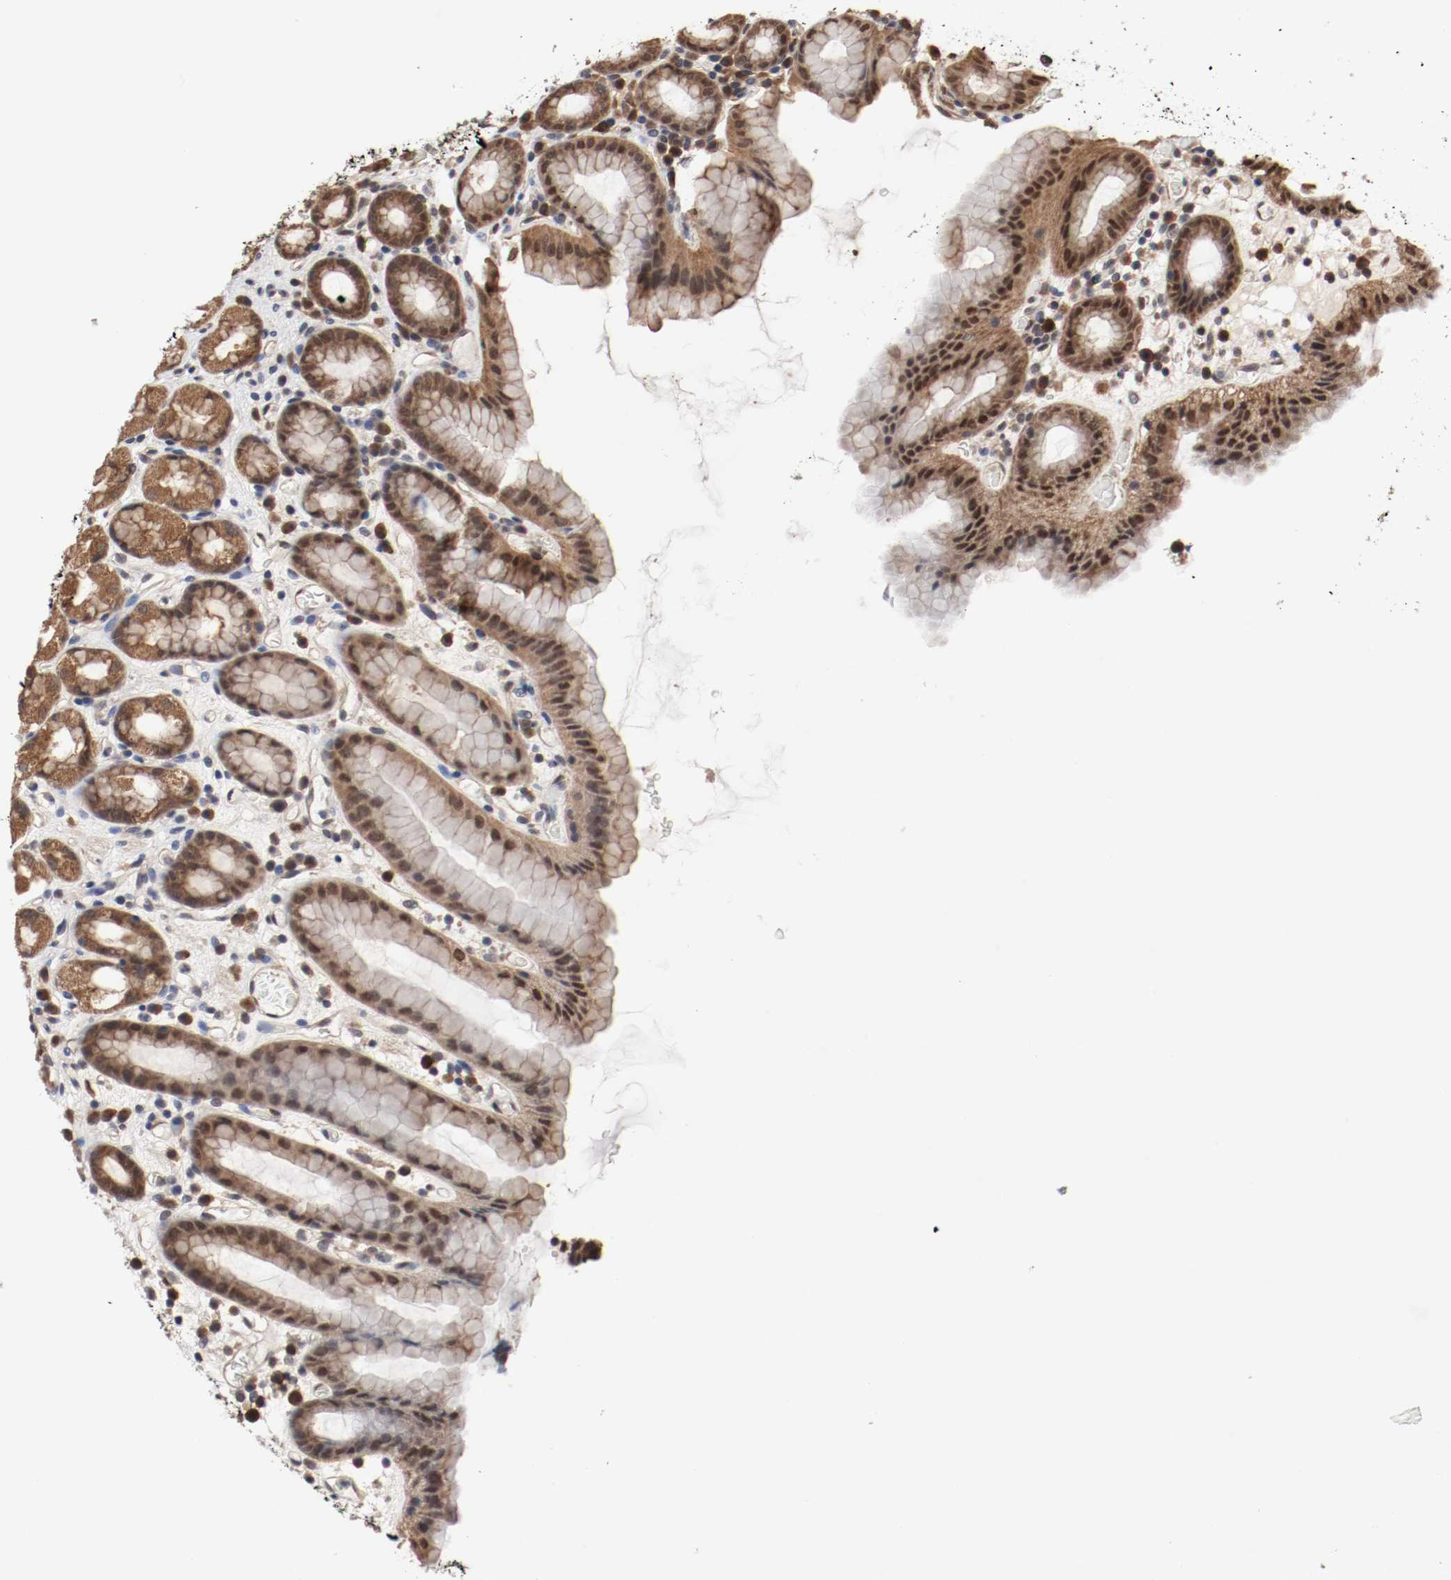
{"staining": {"intensity": "strong", "quantity": ">75%", "location": "cytoplasmic/membranous,nuclear"}, "tissue": "stomach", "cell_type": "Glandular cells", "image_type": "normal", "snomed": [{"axis": "morphology", "description": "Normal tissue, NOS"}, {"axis": "topography", "description": "Stomach, upper"}], "caption": "This micrograph demonstrates immunohistochemistry (IHC) staining of unremarkable stomach, with high strong cytoplasmic/membranous,nuclear staining in about >75% of glandular cells.", "gene": "AFG3L2", "patient": {"sex": "male", "age": 68}}